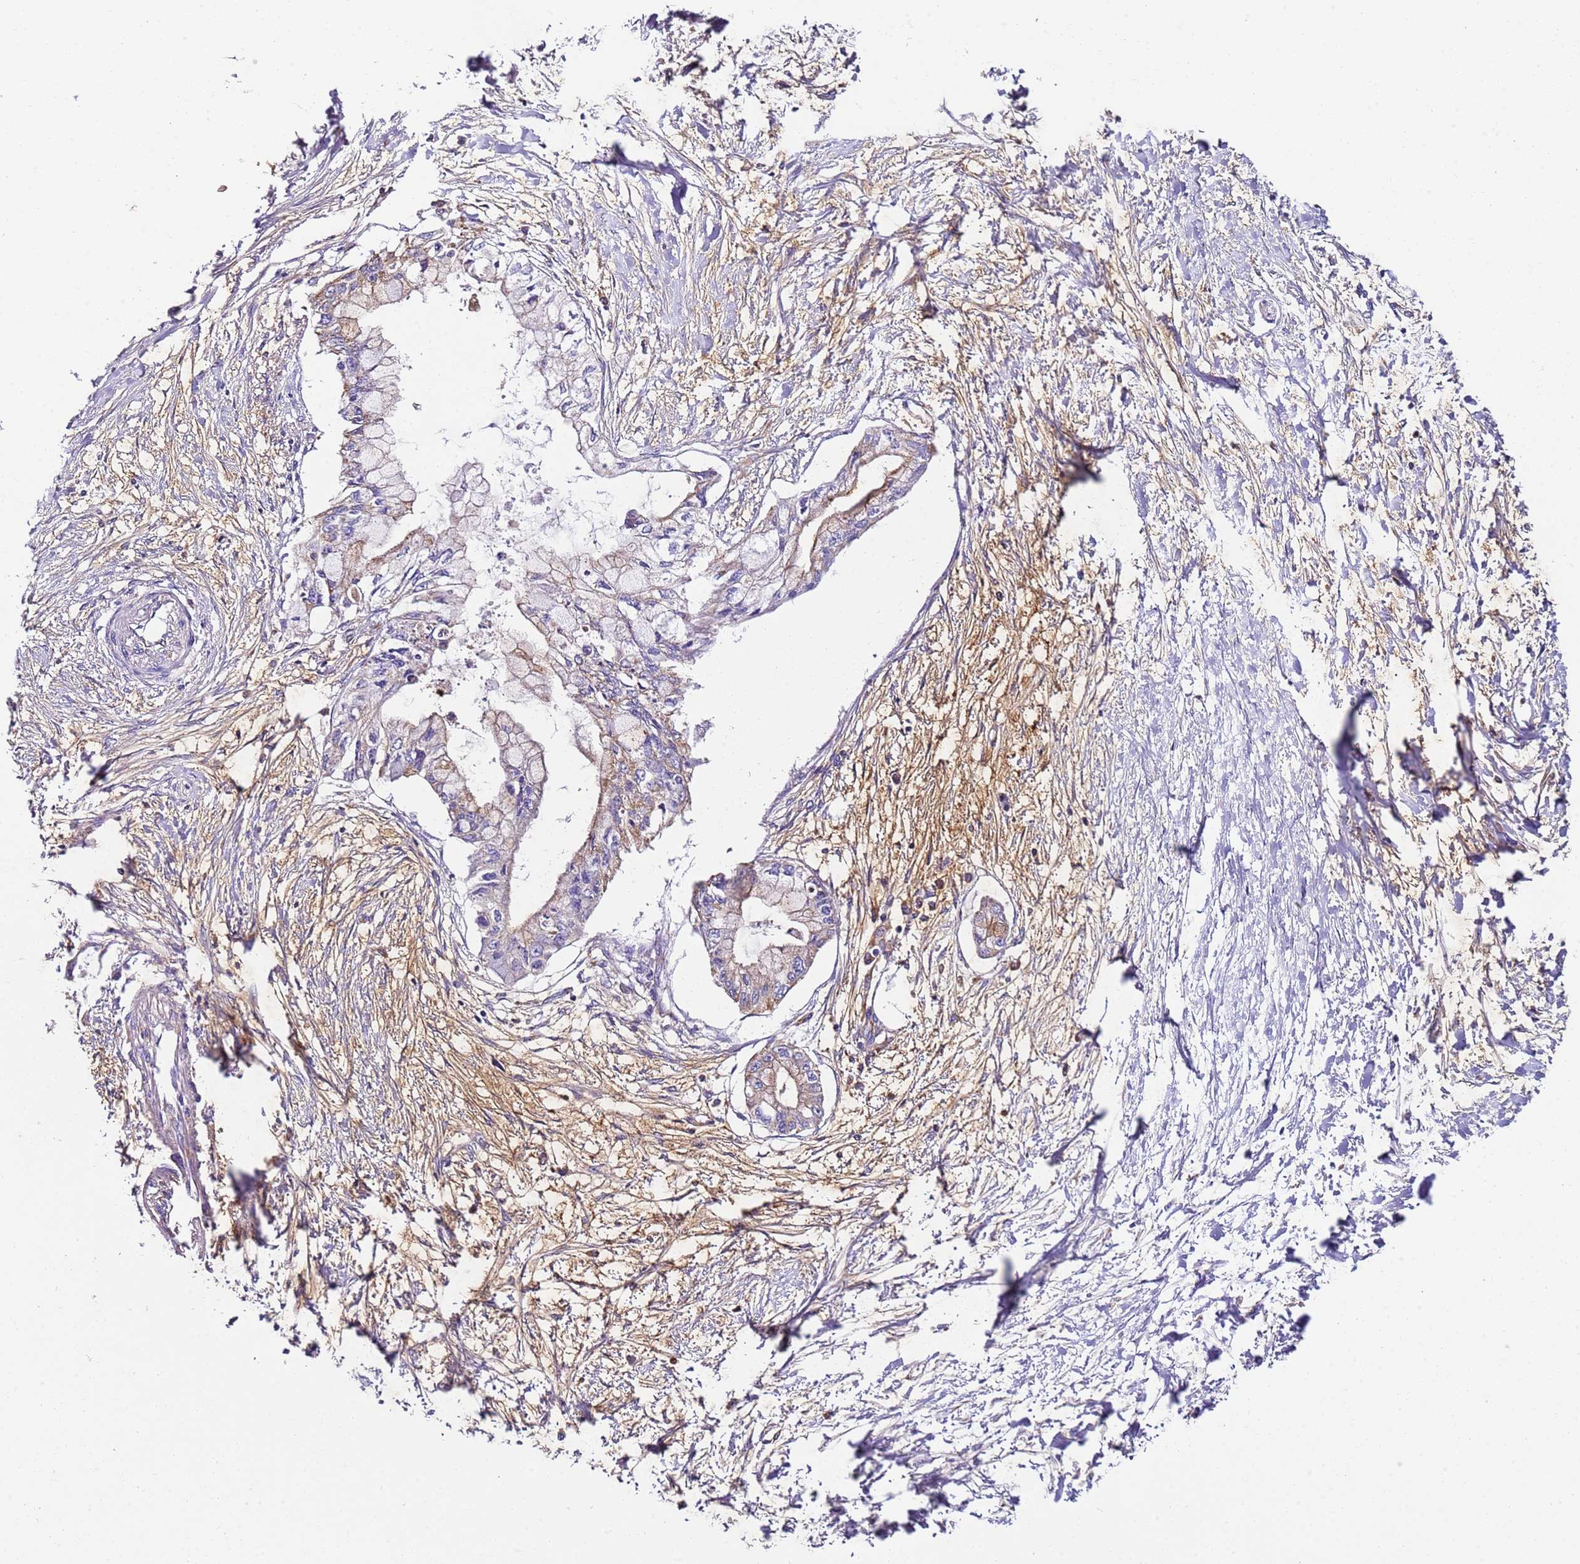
{"staining": {"intensity": "moderate", "quantity": "<25%", "location": "cytoplasmic/membranous"}, "tissue": "pancreatic cancer", "cell_type": "Tumor cells", "image_type": "cancer", "snomed": [{"axis": "morphology", "description": "Adenocarcinoma, NOS"}, {"axis": "topography", "description": "Pancreas"}], "caption": "Human adenocarcinoma (pancreatic) stained with a protein marker exhibits moderate staining in tumor cells.", "gene": "RMND5A", "patient": {"sex": "male", "age": 48}}